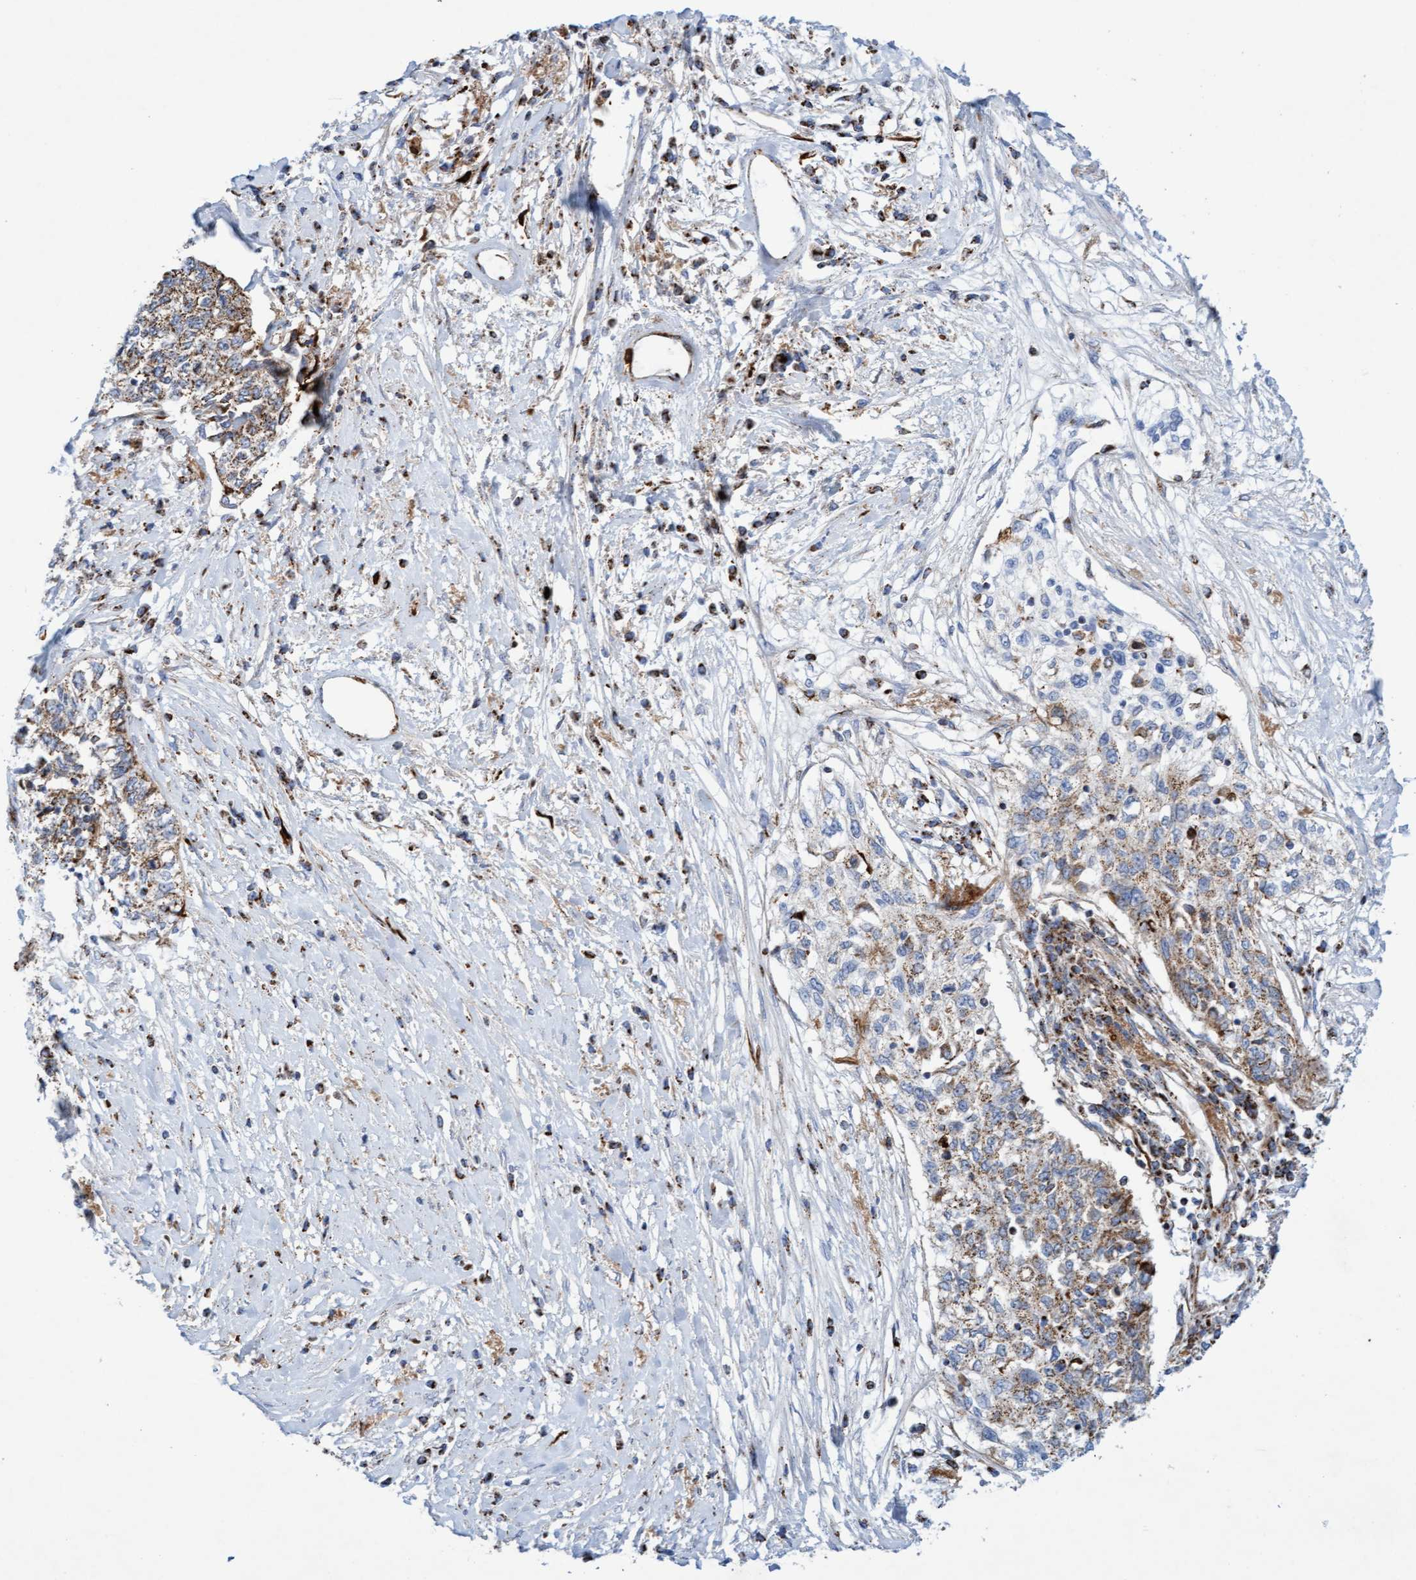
{"staining": {"intensity": "moderate", "quantity": ">75%", "location": "cytoplasmic/membranous"}, "tissue": "cervical cancer", "cell_type": "Tumor cells", "image_type": "cancer", "snomed": [{"axis": "morphology", "description": "Squamous cell carcinoma, NOS"}, {"axis": "topography", "description": "Cervix"}], "caption": "Brown immunohistochemical staining in human cervical cancer (squamous cell carcinoma) displays moderate cytoplasmic/membranous staining in approximately >75% of tumor cells.", "gene": "GGTA1", "patient": {"sex": "female", "age": 57}}